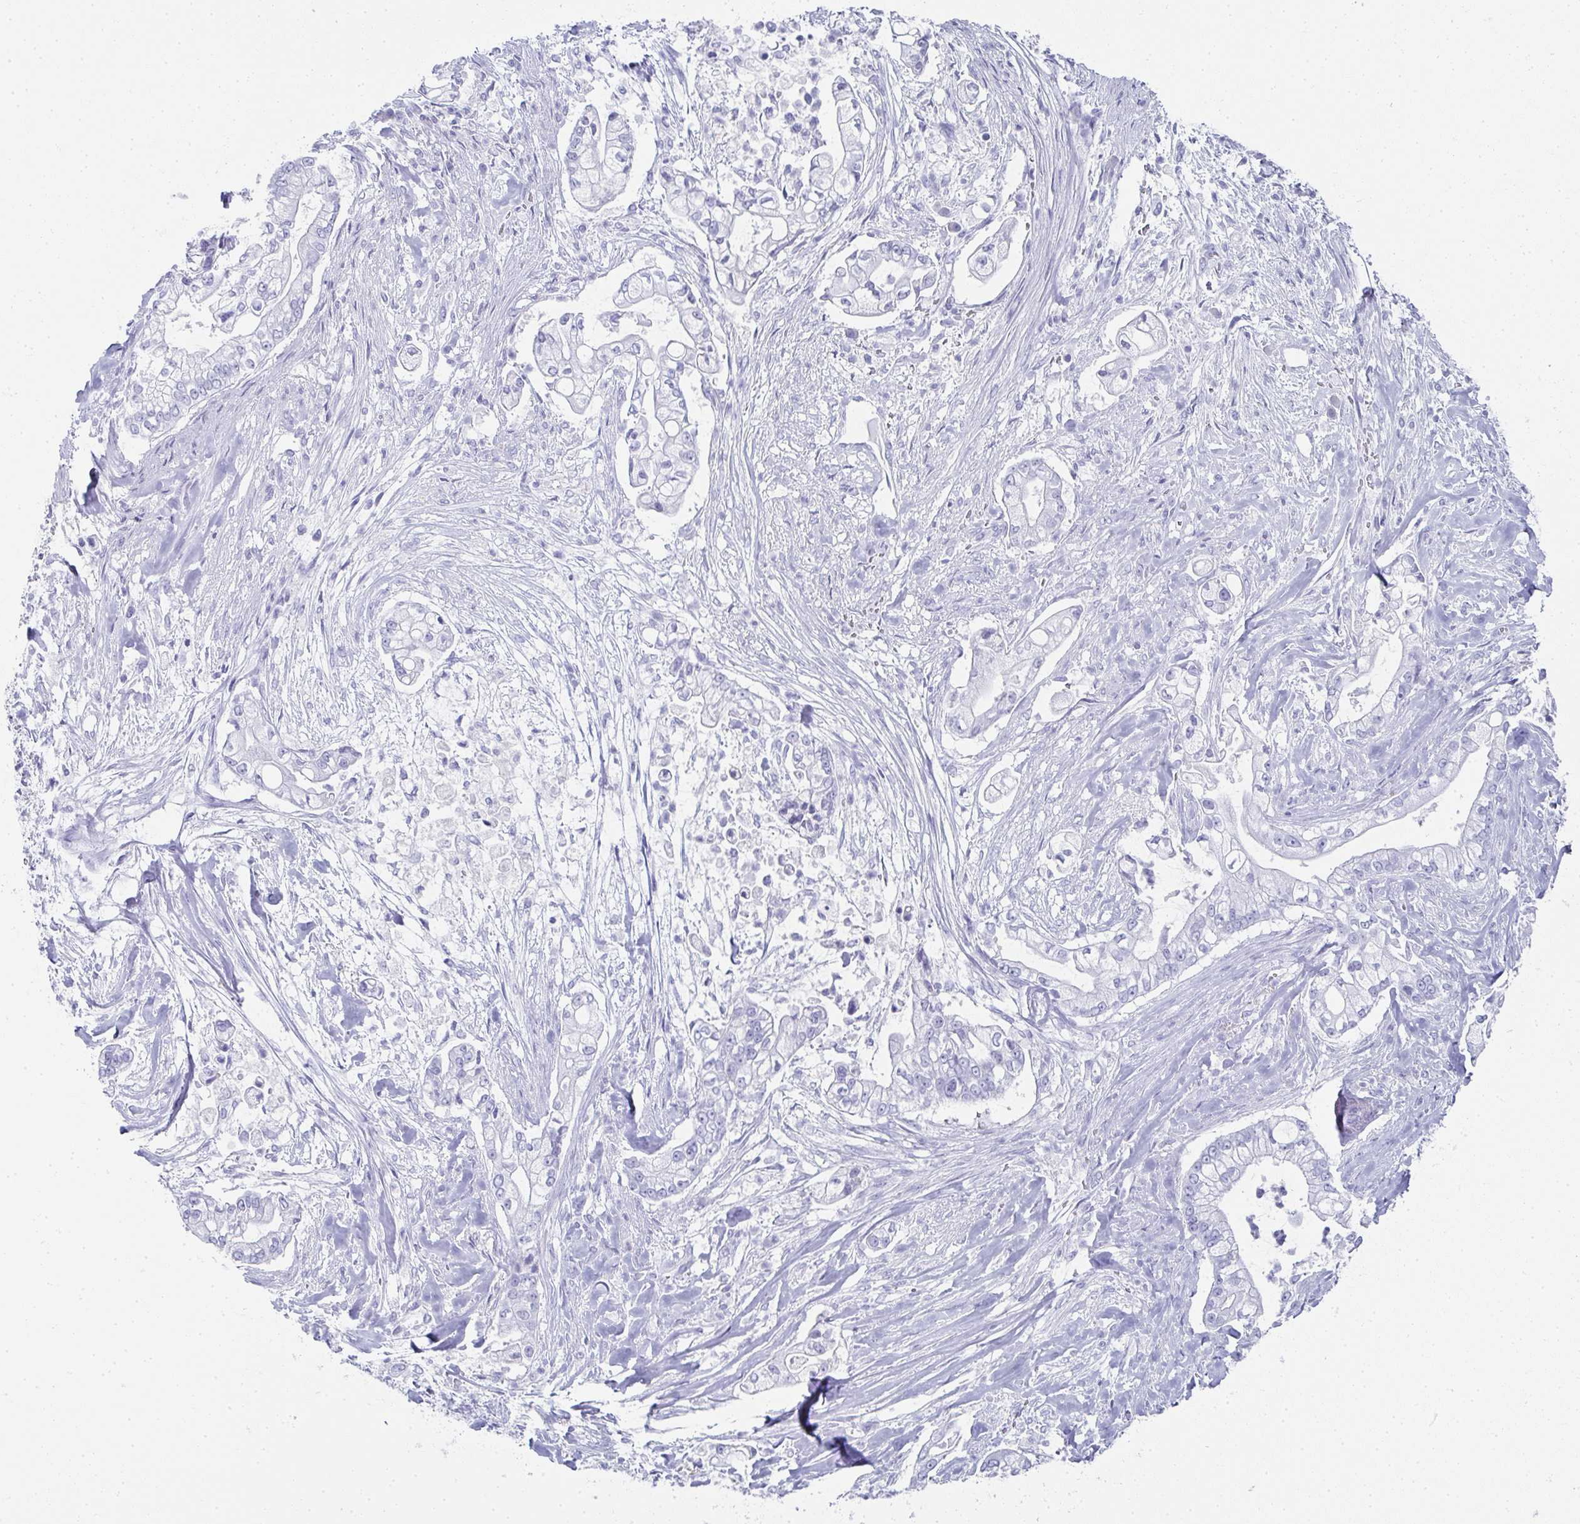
{"staining": {"intensity": "negative", "quantity": "none", "location": "none"}, "tissue": "pancreatic cancer", "cell_type": "Tumor cells", "image_type": "cancer", "snomed": [{"axis": "morphology", "description": "Adenocarcinoma, NOS"}, {"axis": "topography", "description": "Pancreas"}], "caption": "Tumor cells show no significant protein staining in pancreatic cancer. (IHC, brightfield microscopy, high magnification).", "gene": "SYCP1", "patient": {"sex": "female", "age": 69}}